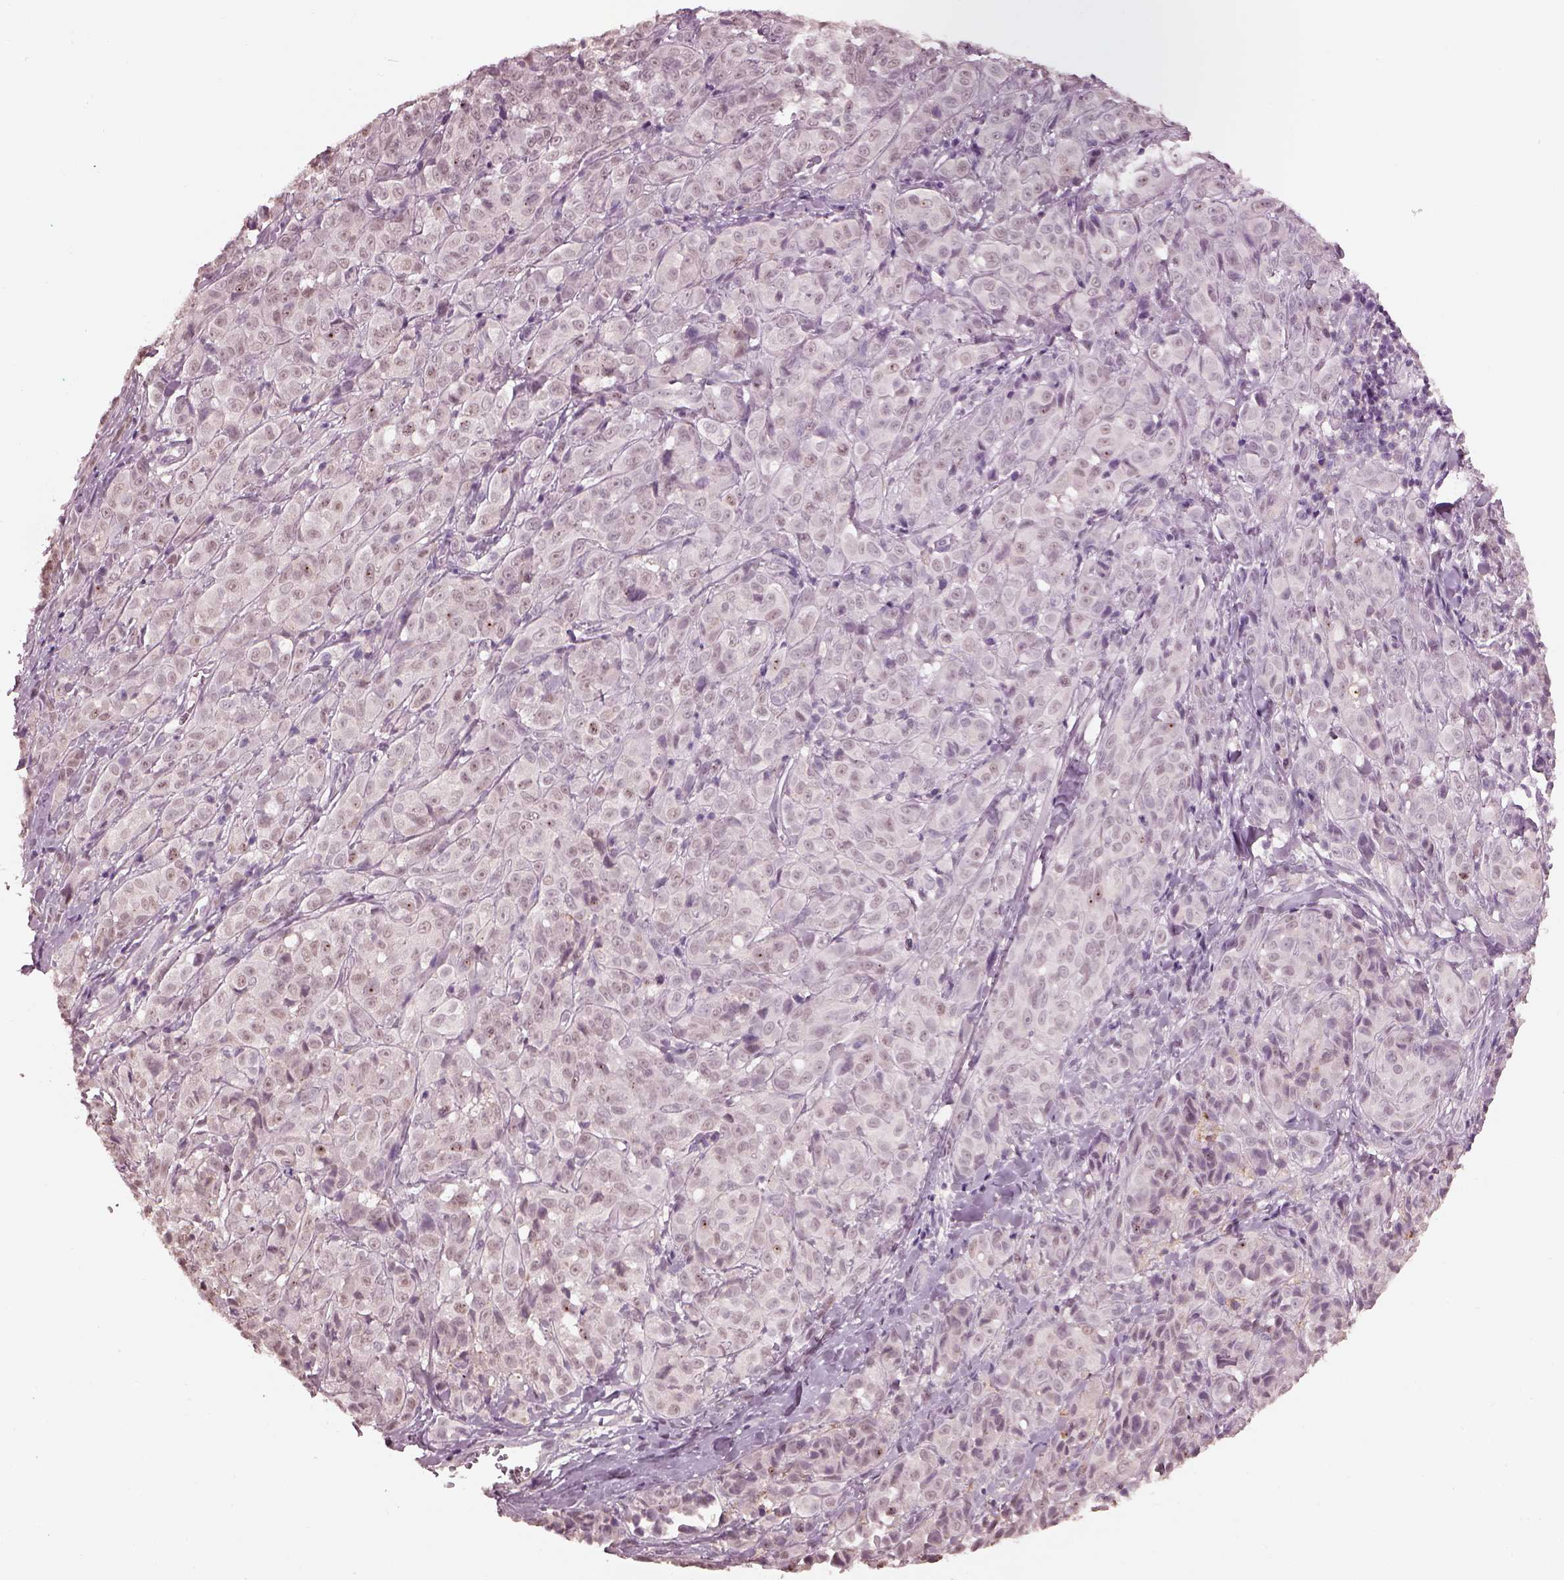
{"staining": {"intensity": "negative", "quantity": "none", "location": "none"}, "tissue": "melanoma", "cell_type": "Tumor cells", "image_type": "cancer", "snomed": [{"axis": "morphology", "description": "Malignant melanoma, NOS"}, {"axis": "topography", "description": "Skin"}], "caption": "IHC image of neoplastic tissue: melanoma stained with DAB reveals no significant protein positivity in tumor cells.", "gene": "TSKS", "patient": {"sex": "male", "age": 89}}